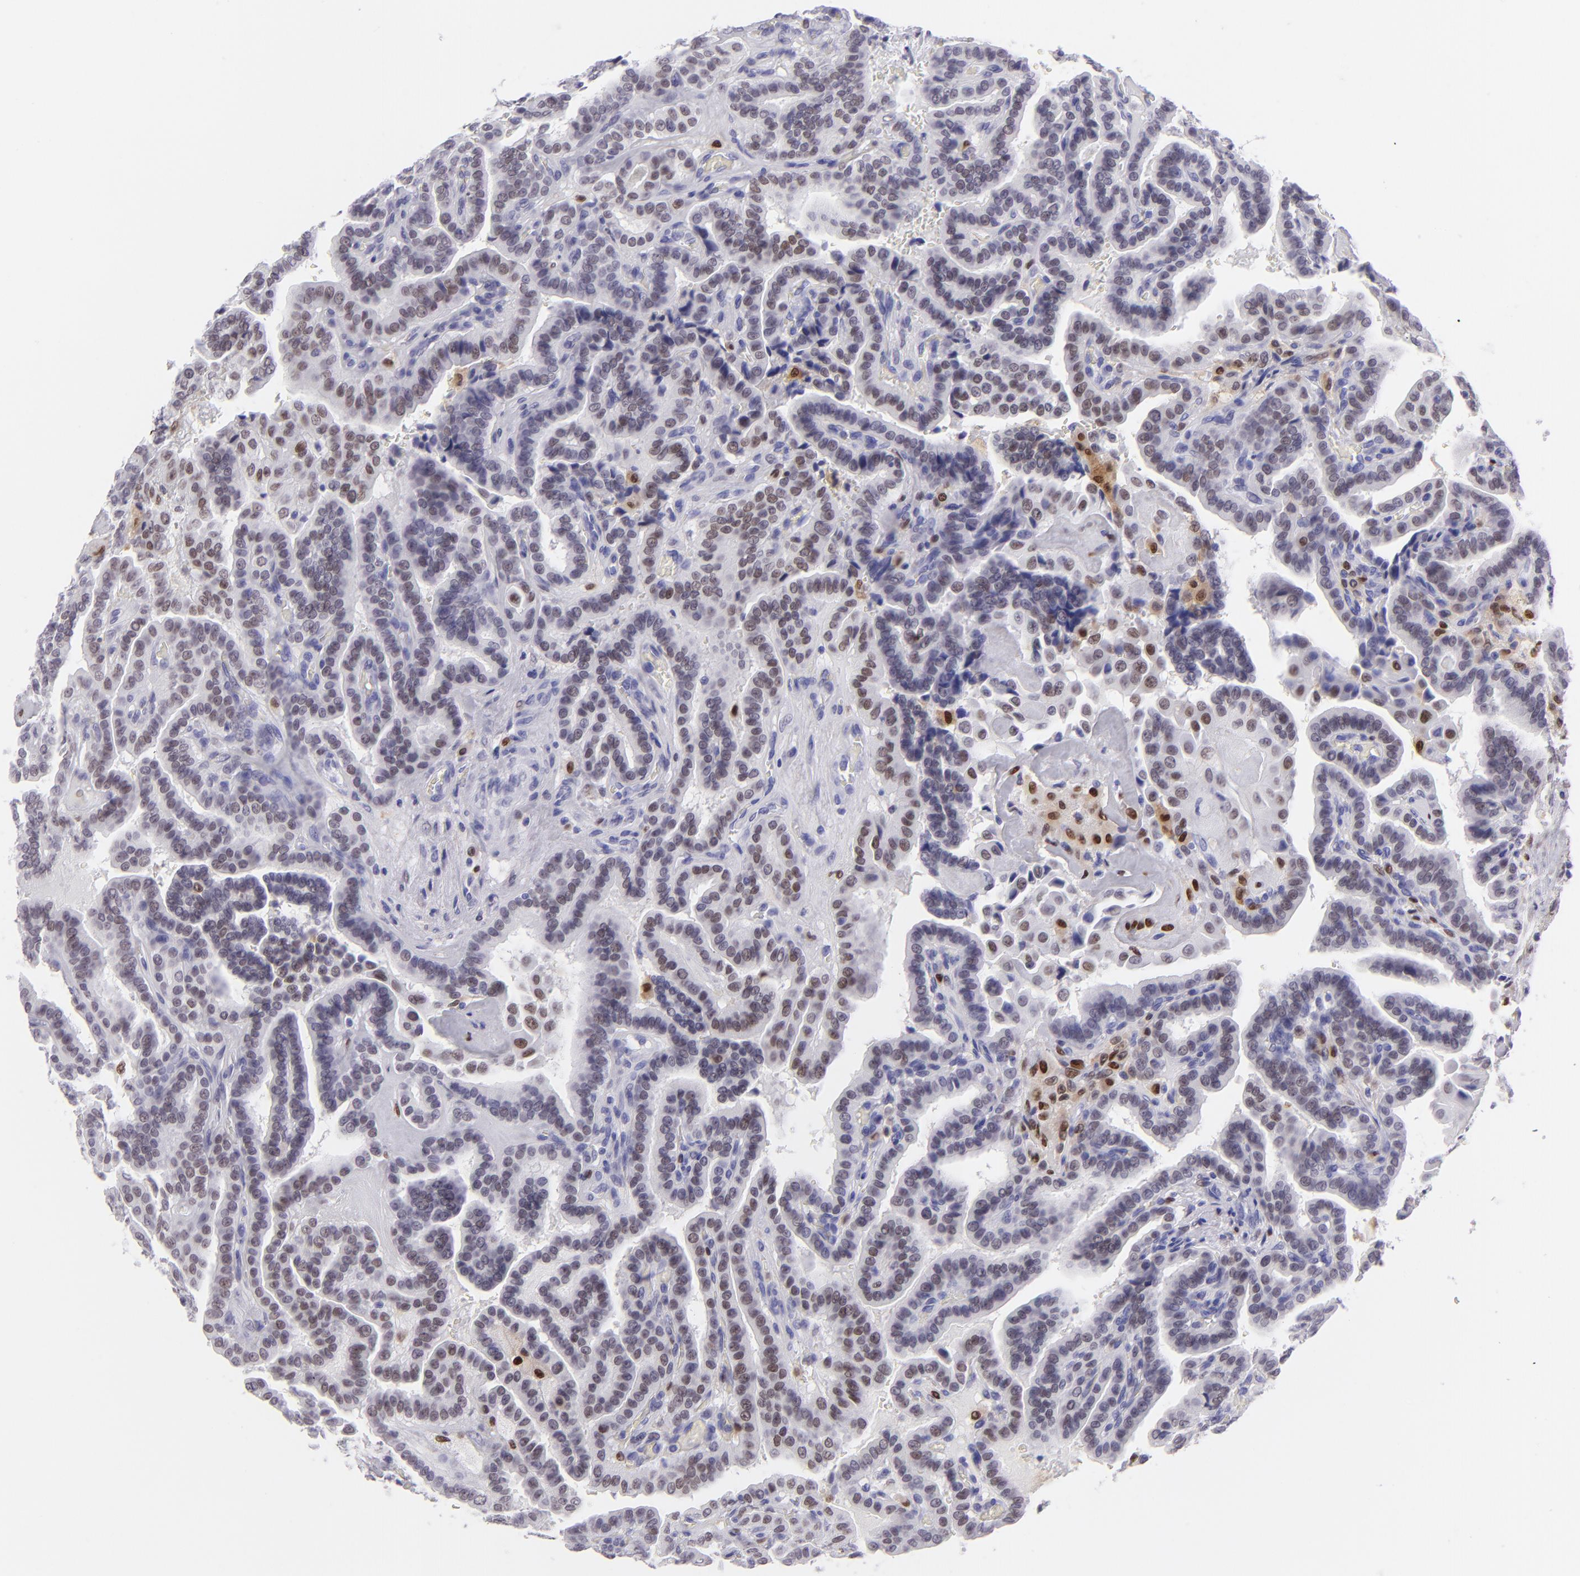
{"staining": {"intensity": "moderate", "quantity": "25%-75%", "location": "nuclear"}, "tissue": "thyroid cancer", "cell_type": "Tumor cells", "image_type": "cancer", "snomed": [{"axis": "morphology", "description": "Papillary adenocarcinoma, NOS"}, {"axis": "topography", "description": "Thyroid gland"}], "caption": "Thyroid cancer (papillary adenocarcinoma) was stained to show a protein in brown. There is medium levels of moderate nuclear expression in about 25%-75% of tumor cells. (IHC, brightfield microscopy, high magnification).", "gene": "MITF", "patient": {"sex": "male", "age": 87}}